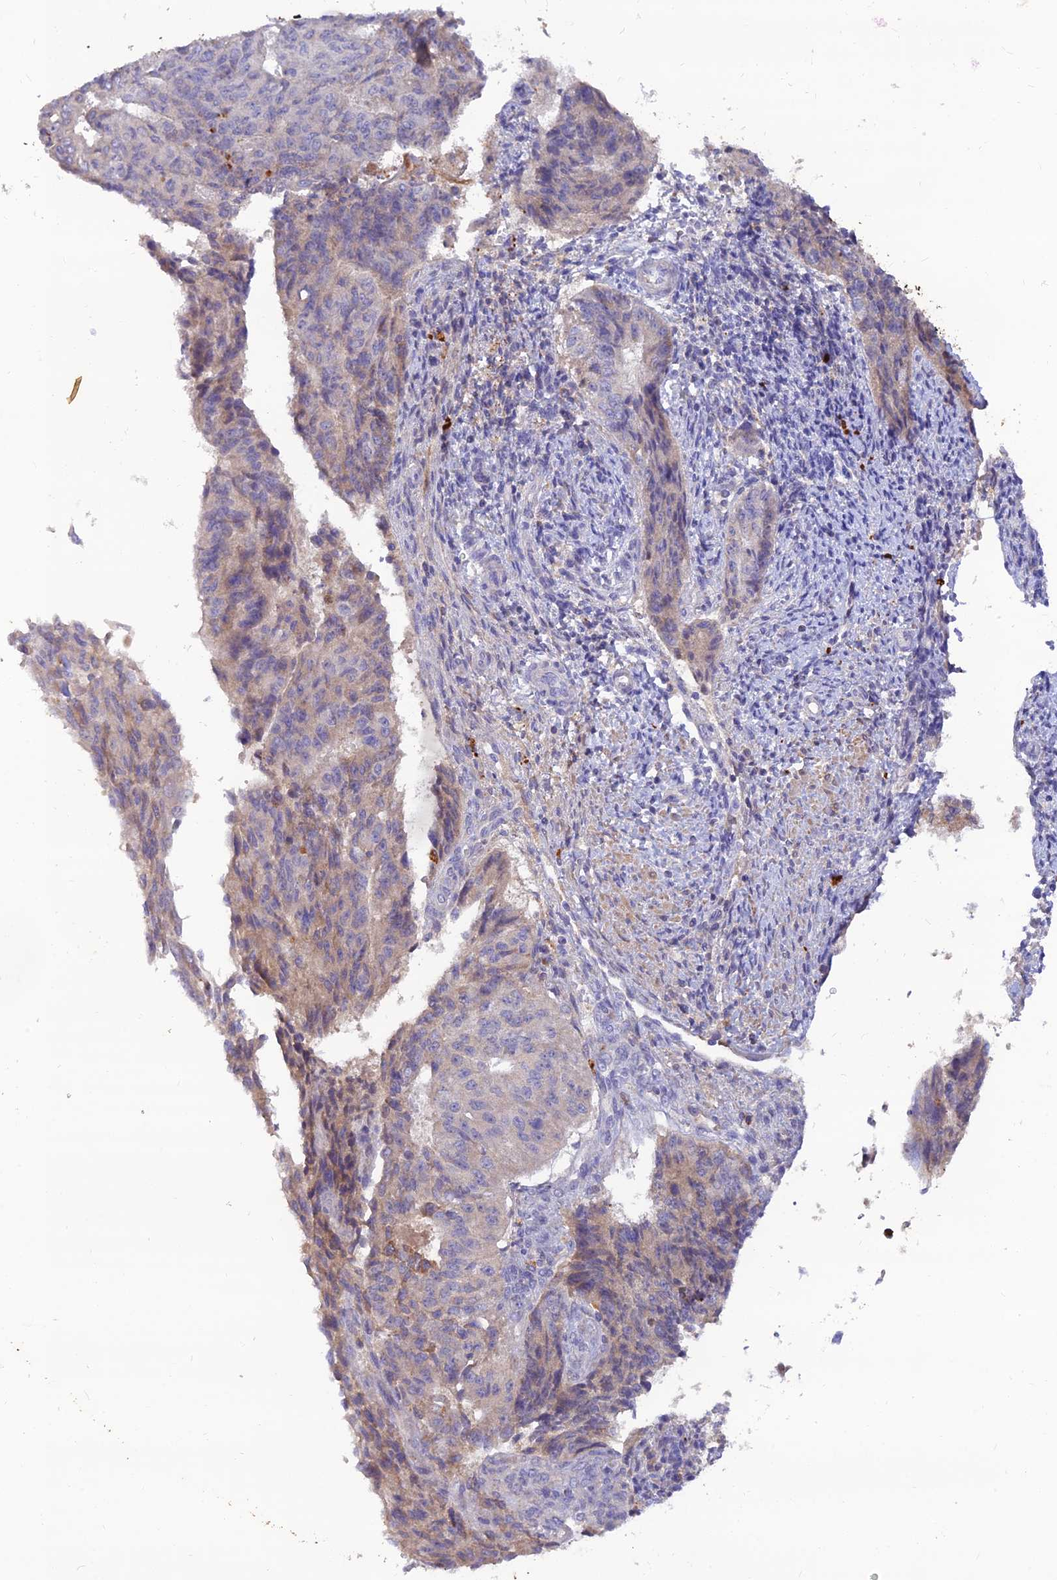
{"staining": {"intensity": "negative", "quantity": "none", "location": "none"}, "tissue": "endometrial cancer", "cell_type": "Tumor cells", "image_type": "cancer", "snomed": [{"axis": "morphology", "description": "Adenocarcinoma, NOS"}, {"axis": "topography", "description": "Endometrium"}], "caption": "A photomicrograph of endometrial cancer stained for a protein reveals no brown staining in tumor cells.", "gene": "ACSM5", "patient": {"sex": "female", "age": 32}}